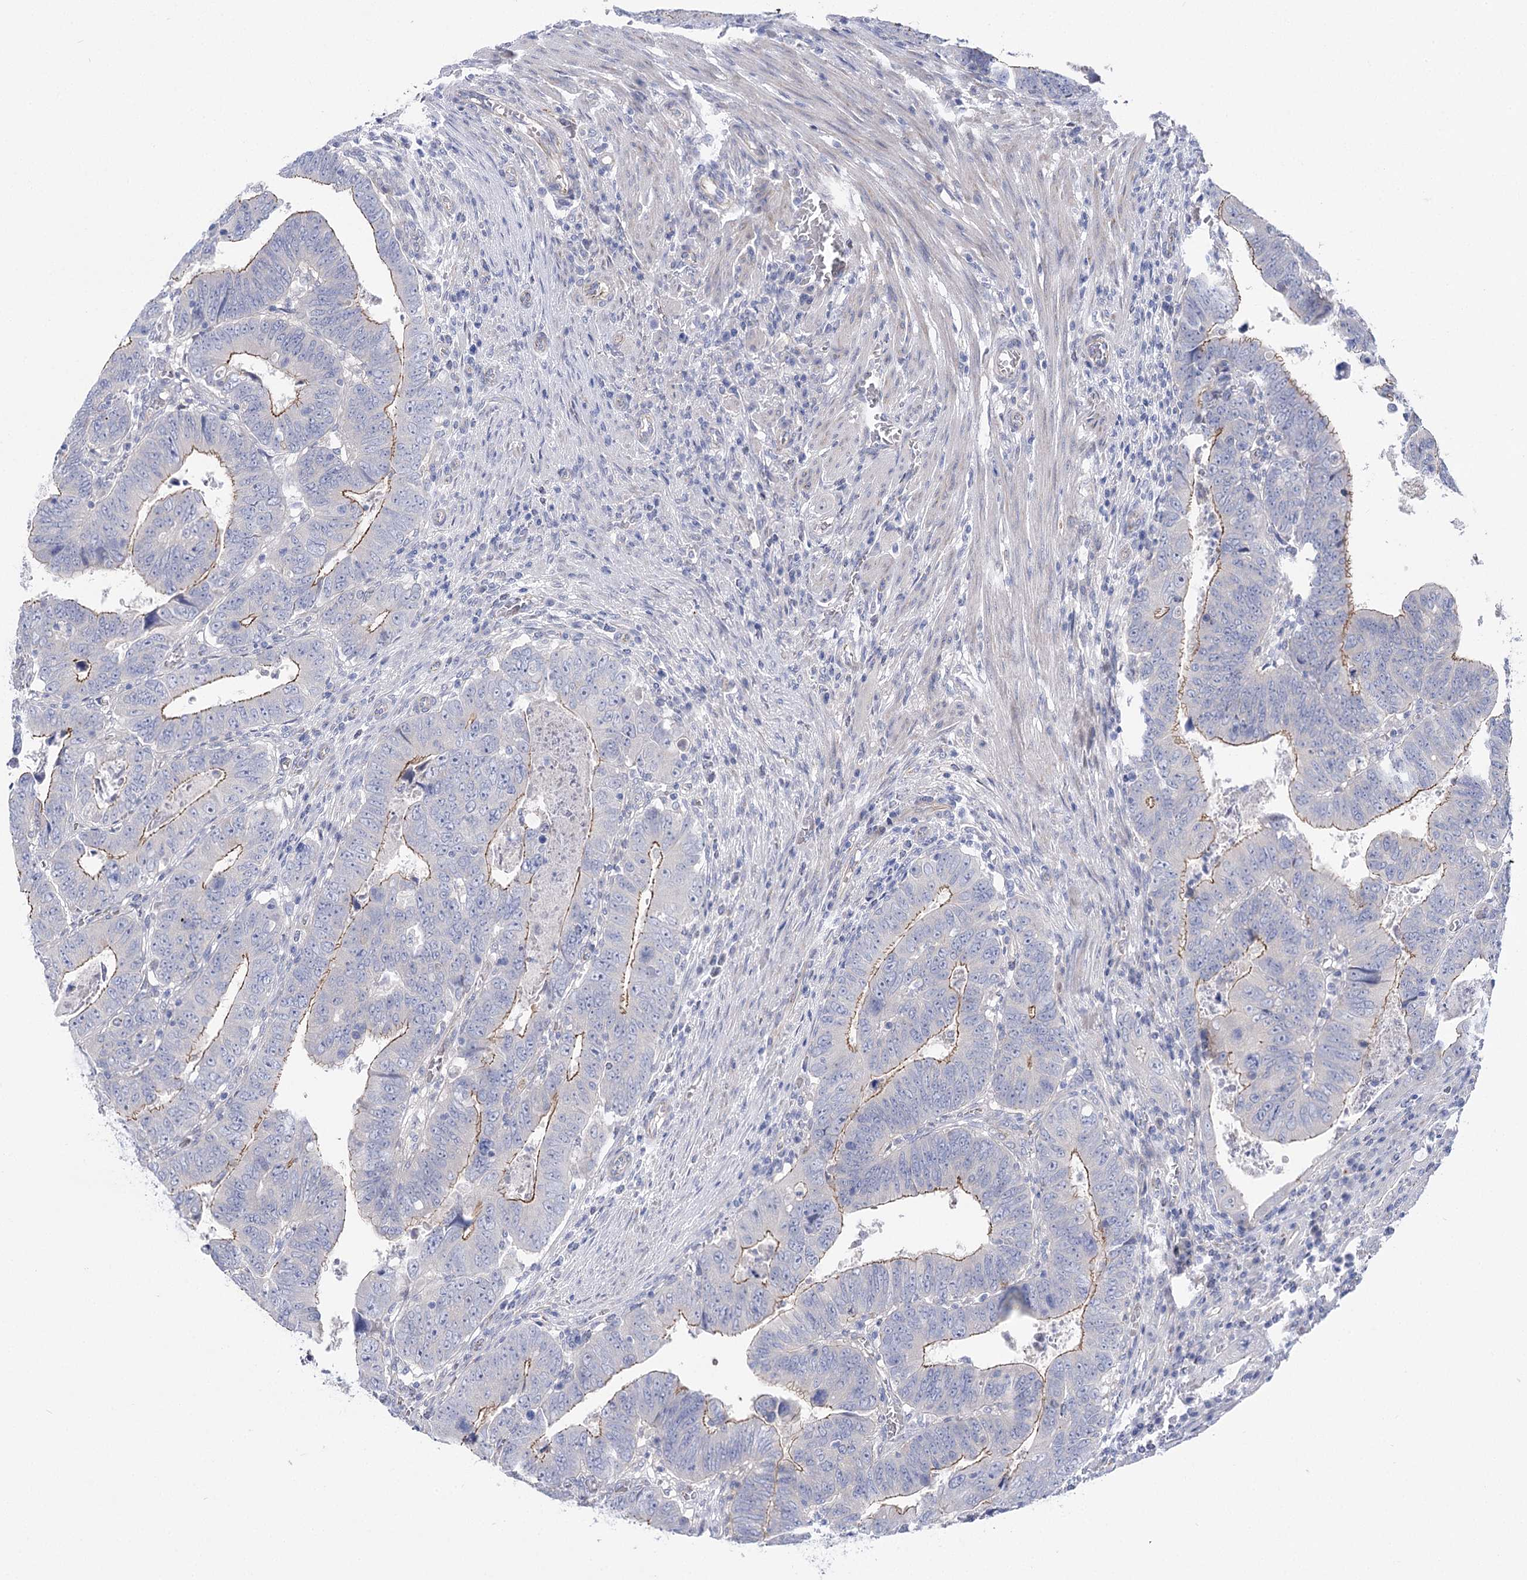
{"staining": {"intensity": "weak", "quantity": "25%-75%", "location": "cytoplasmic/membranous"}, "tissue": "colorectal cancer", "cell_type": "Tumor cells", "image_type": "cancer", "snomed": [{"axis": "morphology", "description": "Normal tissue, NOS"}, {"axis": "morphology", "description": "Adenocarcinoma, NOS"}, {"axis": "topography", "description": "Rectum"}], "caption": "Human colorectal cancer (adenocarcinoma) stained with a brown dye shows weak cytoplasmic/membranous positive staining in approximately 25%-75% of tumor cells.", "gene": "NRAP", "patient": {"sex": "female", "age": 65}}